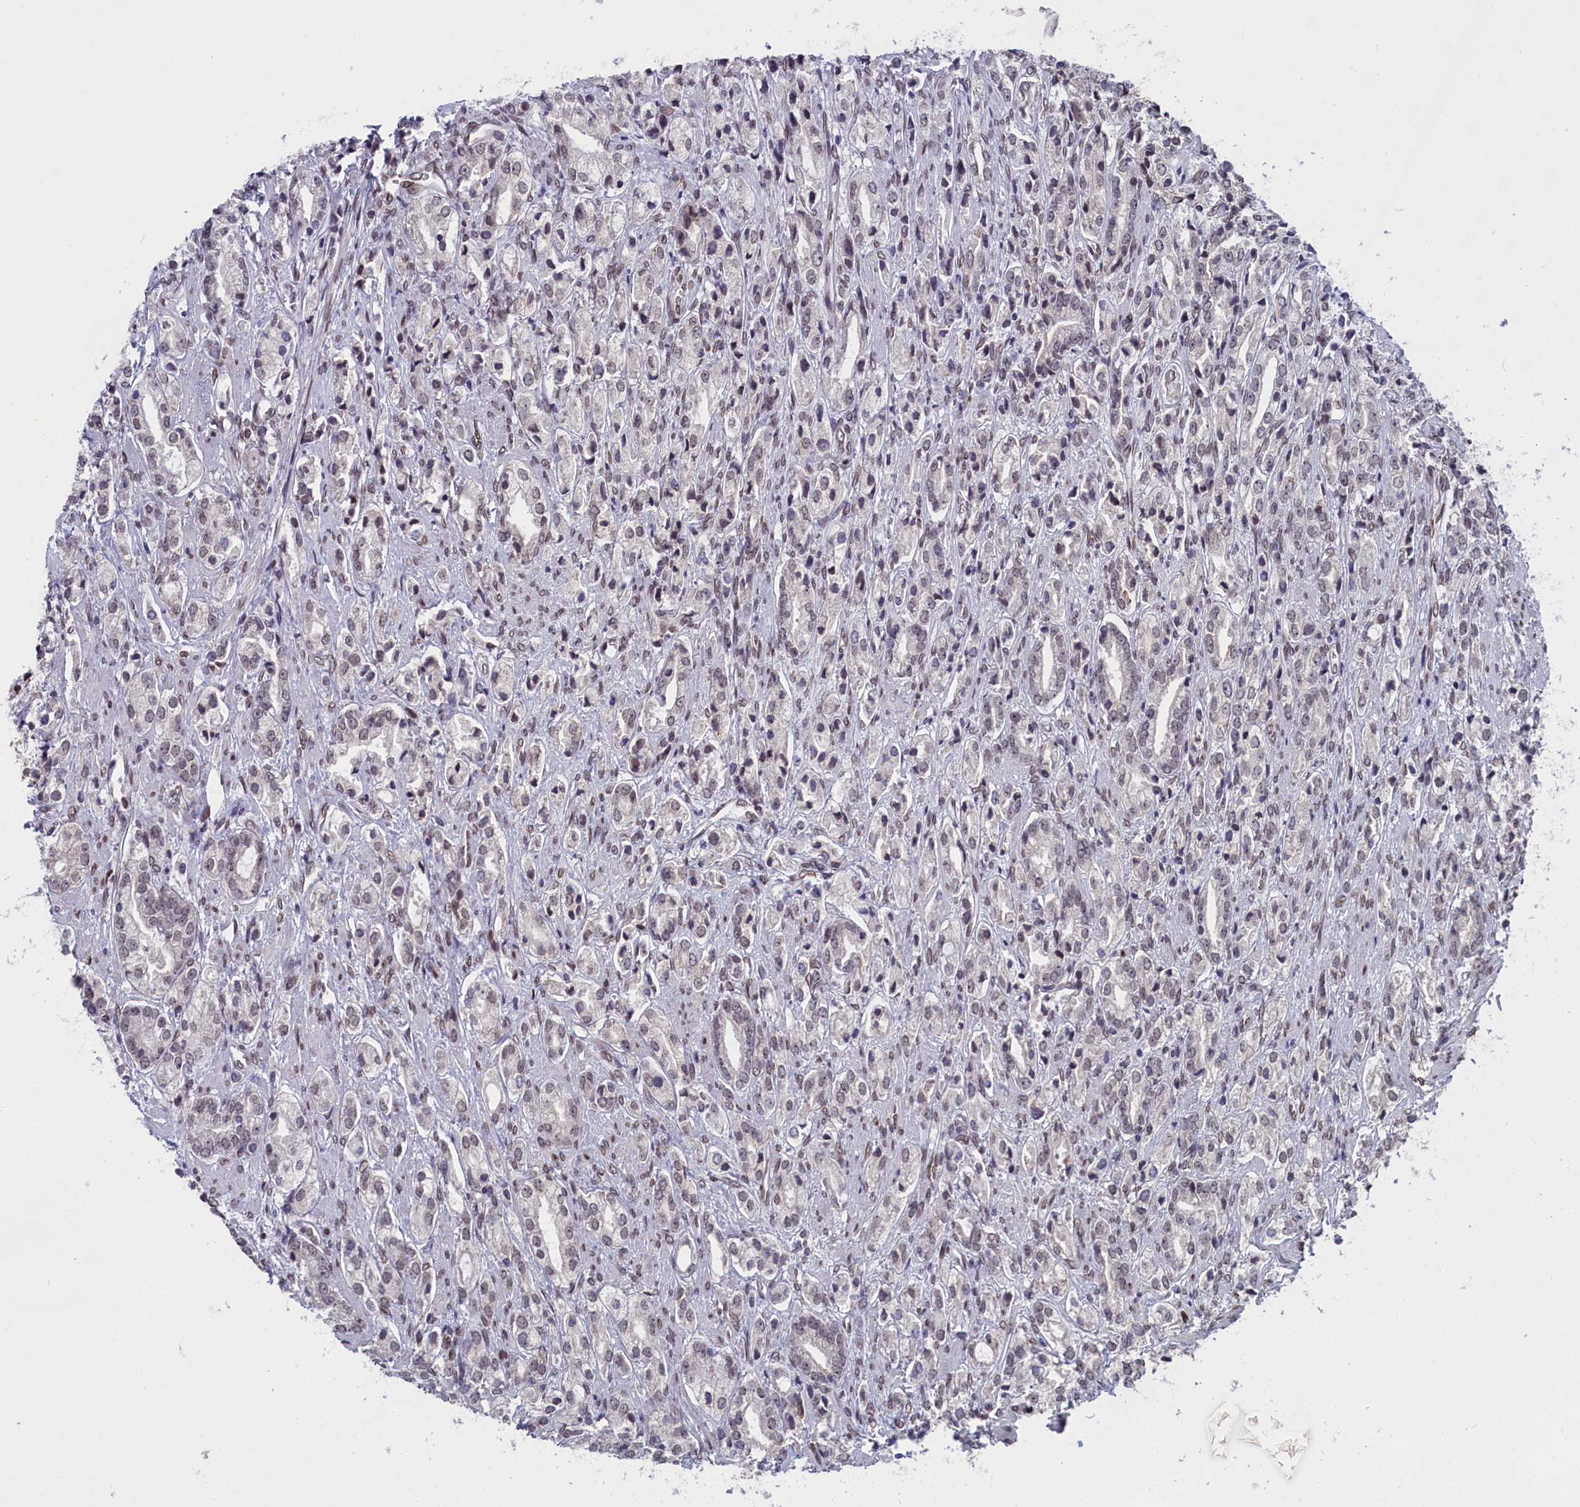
{"staining": {"intensity": "weak", "quantity": "25%-75%", "location": "cytoplasmic/membranous,nuclear"}, "tissue": "prostate cancer", "cell_type": "Tumor cells", "image_type": "cancer", "snomed": [{"axis": "morphology", "description": "Adenocarcinoma, High grade"}, {"axis": "topography", "description": "Prostate"}], "caption": "There is low levels of weak cytoplasmic/membranous and nuclear expression in tumor cells of prostate cancer, as demonstrated by immunohistochemical staining (brown color).", "gene": "GPSM1", "patient": {"sex": "male", "age": 50}}